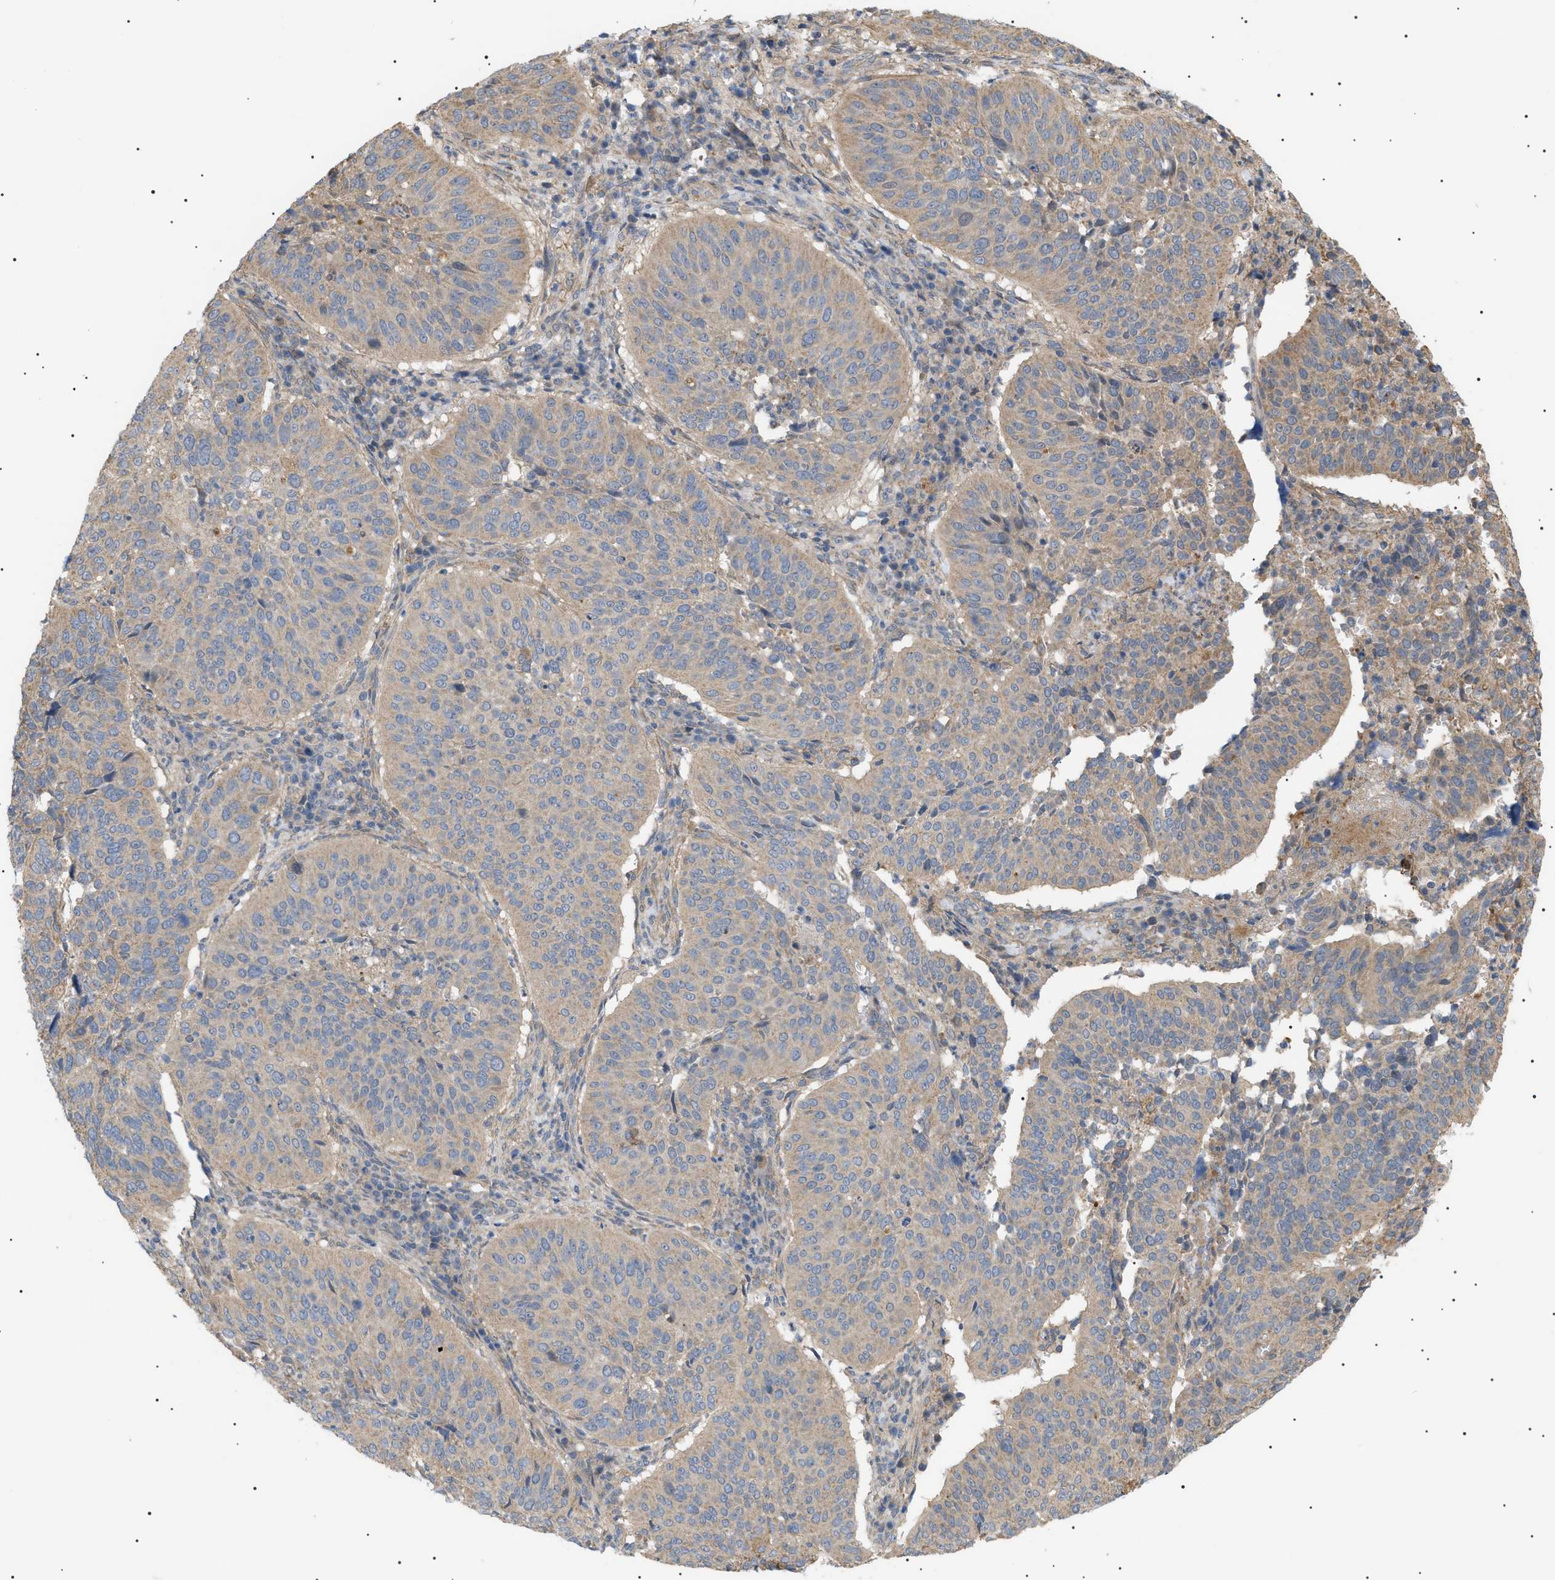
{"staining": {"intensity": "weak", "quantity": ">75%", "location": "cytoplasmic/membranous"}, "tissue": "cervical cancer", "cell_type": "Tumor cells", "image_type": "cancer", "snomed": [{"axis": "morphology", "description": "Normal tissue, NOS"}, {"axis": "morphology", "description": "Squamous cell carcinoma, NOS"}, {"axis": "topography", "description": "Cervix"}], "caption": "An IHC micrograph of neoplastic tissue is shown. Protein staining in brown labels weak cytoplasmic/membranous positivity in squamous cell carcinoma (cervical) within tumor cells.", "gene": "IRS2", "patient": {"sex": "female", "age": 39}}